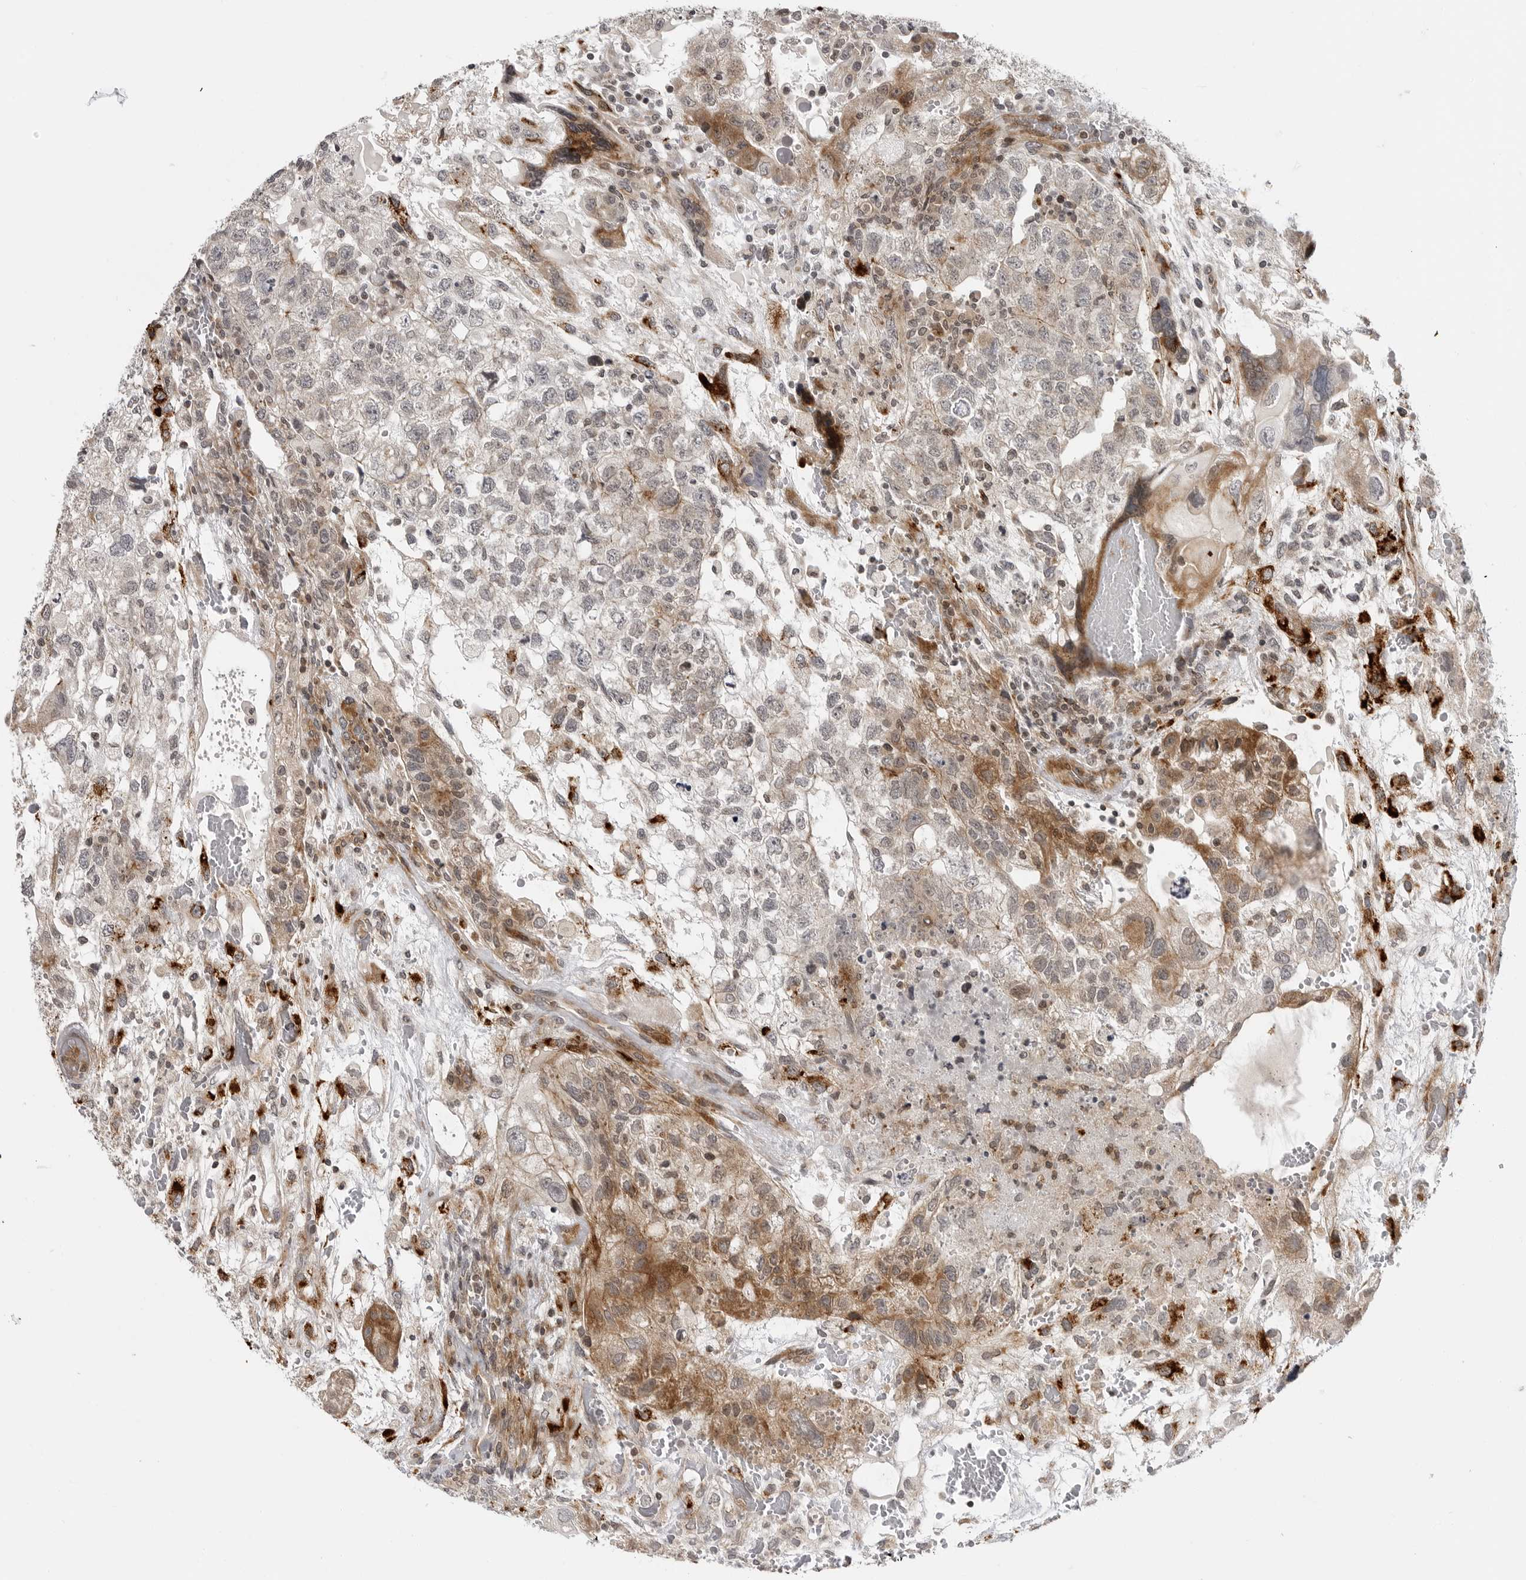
{"staining": {"intensity": "moderate", "quantity": "<25%", "location": "cytoplasmic/membranous"}, "tissue": "testis cancer", "cell_type": "Tumor cells", "image_type": "cancer", "snomed": [{"axis": "morphology", "description": "Carcinoma, Embryonal, NOS"}, {"axis": "topography", "description": "Testis"}], "caption": "A micrograph of human testis cancer (embryonal carcinoma) stained for a protein demonstrates moderate cytoplasmic/membranous brown staining in tumor cells.", "gene": "ADAMTS5", "patient": {"sex": "male", "age": 36}}